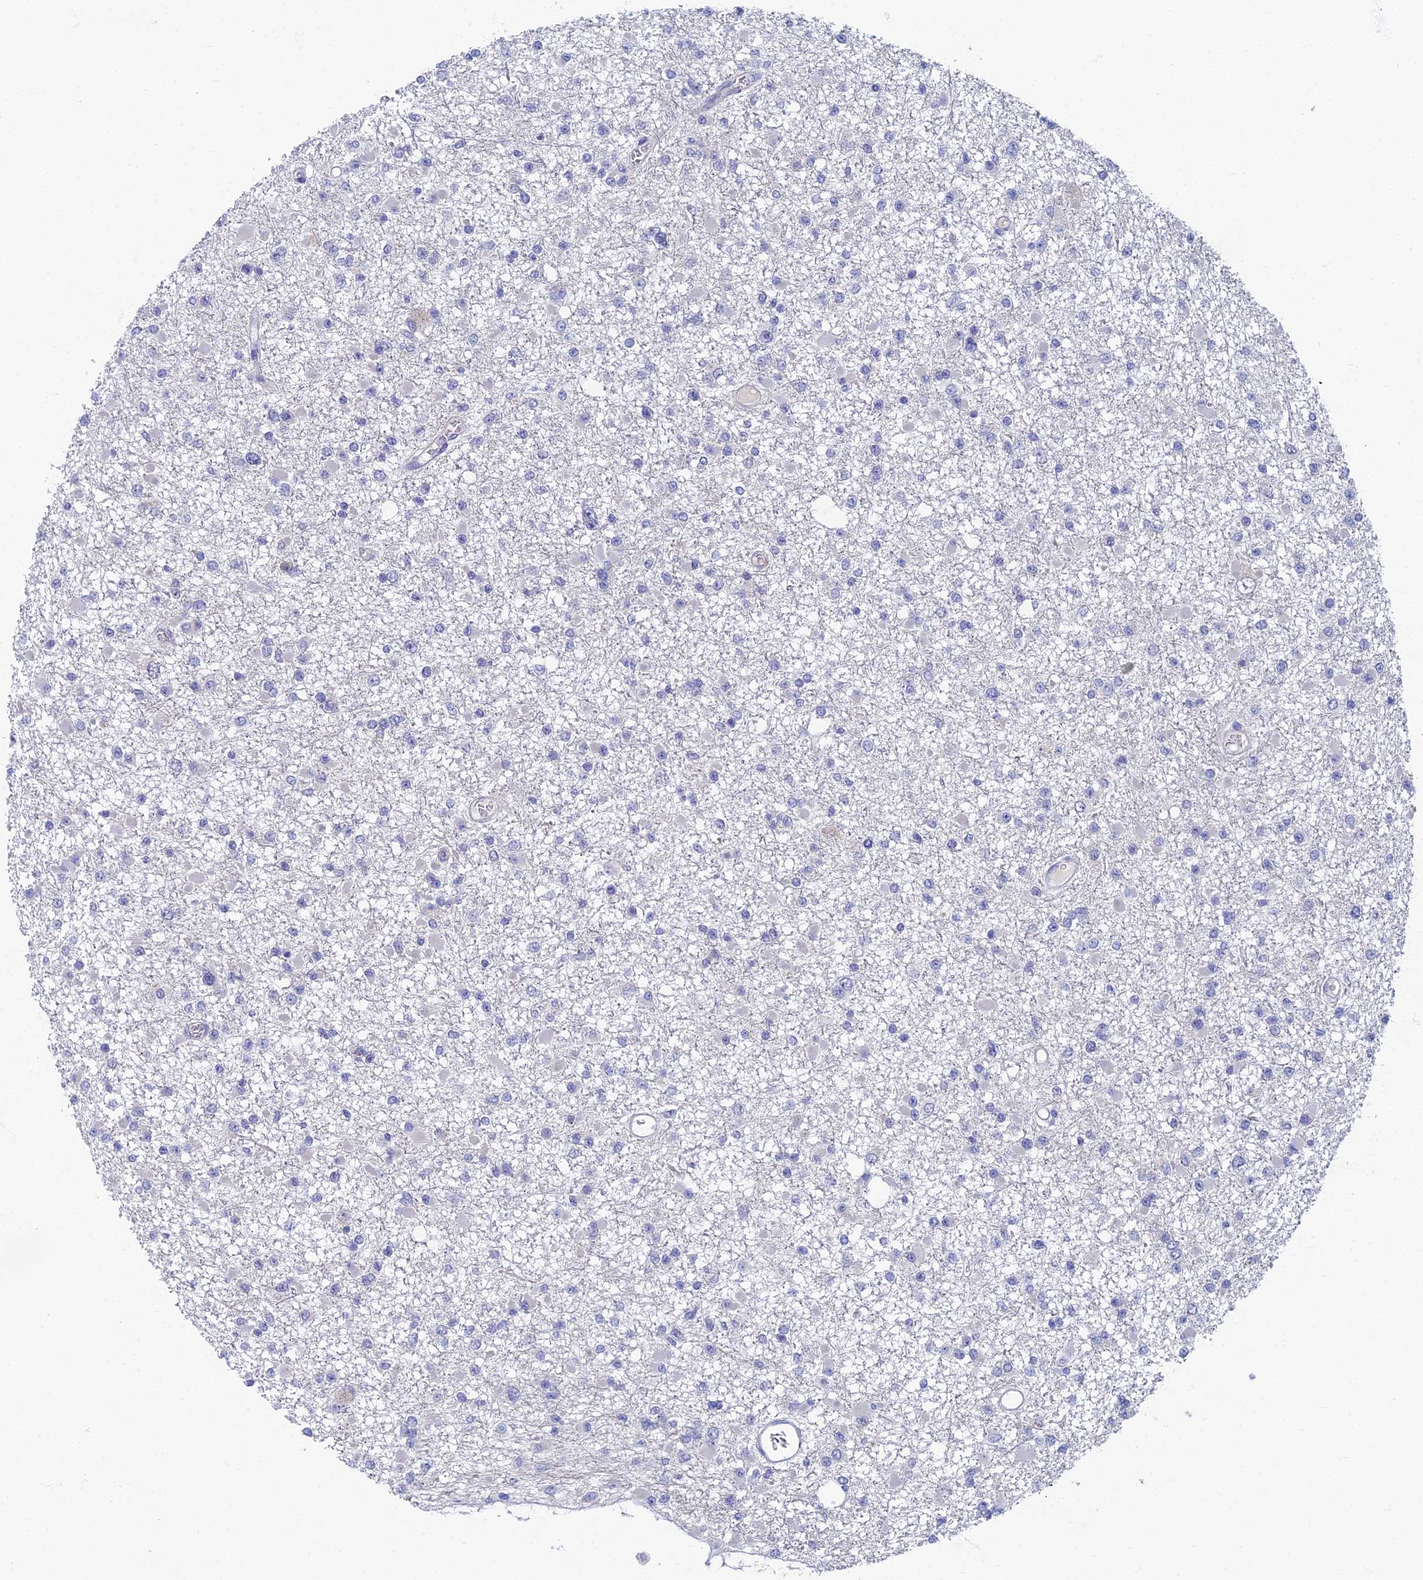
{"staining": {"intensity": "negative", "quantity": "none", "location": "none"}, "tissue": "glioma", "cell_type": "Tumor cells", "image_type": "cancer", "snomed": [{"axis": "morphology", "description": "Glioma, malignant, Low grade"}, {"axis": "topography", "description": "Brain"}], "caption": "Malignant glioma (low-grade) was stained to show a protein in brown. There is no significant positivity in tumor cells.", "gene": "SPIN4", "patient": {"sex": "female", "age": 22}}